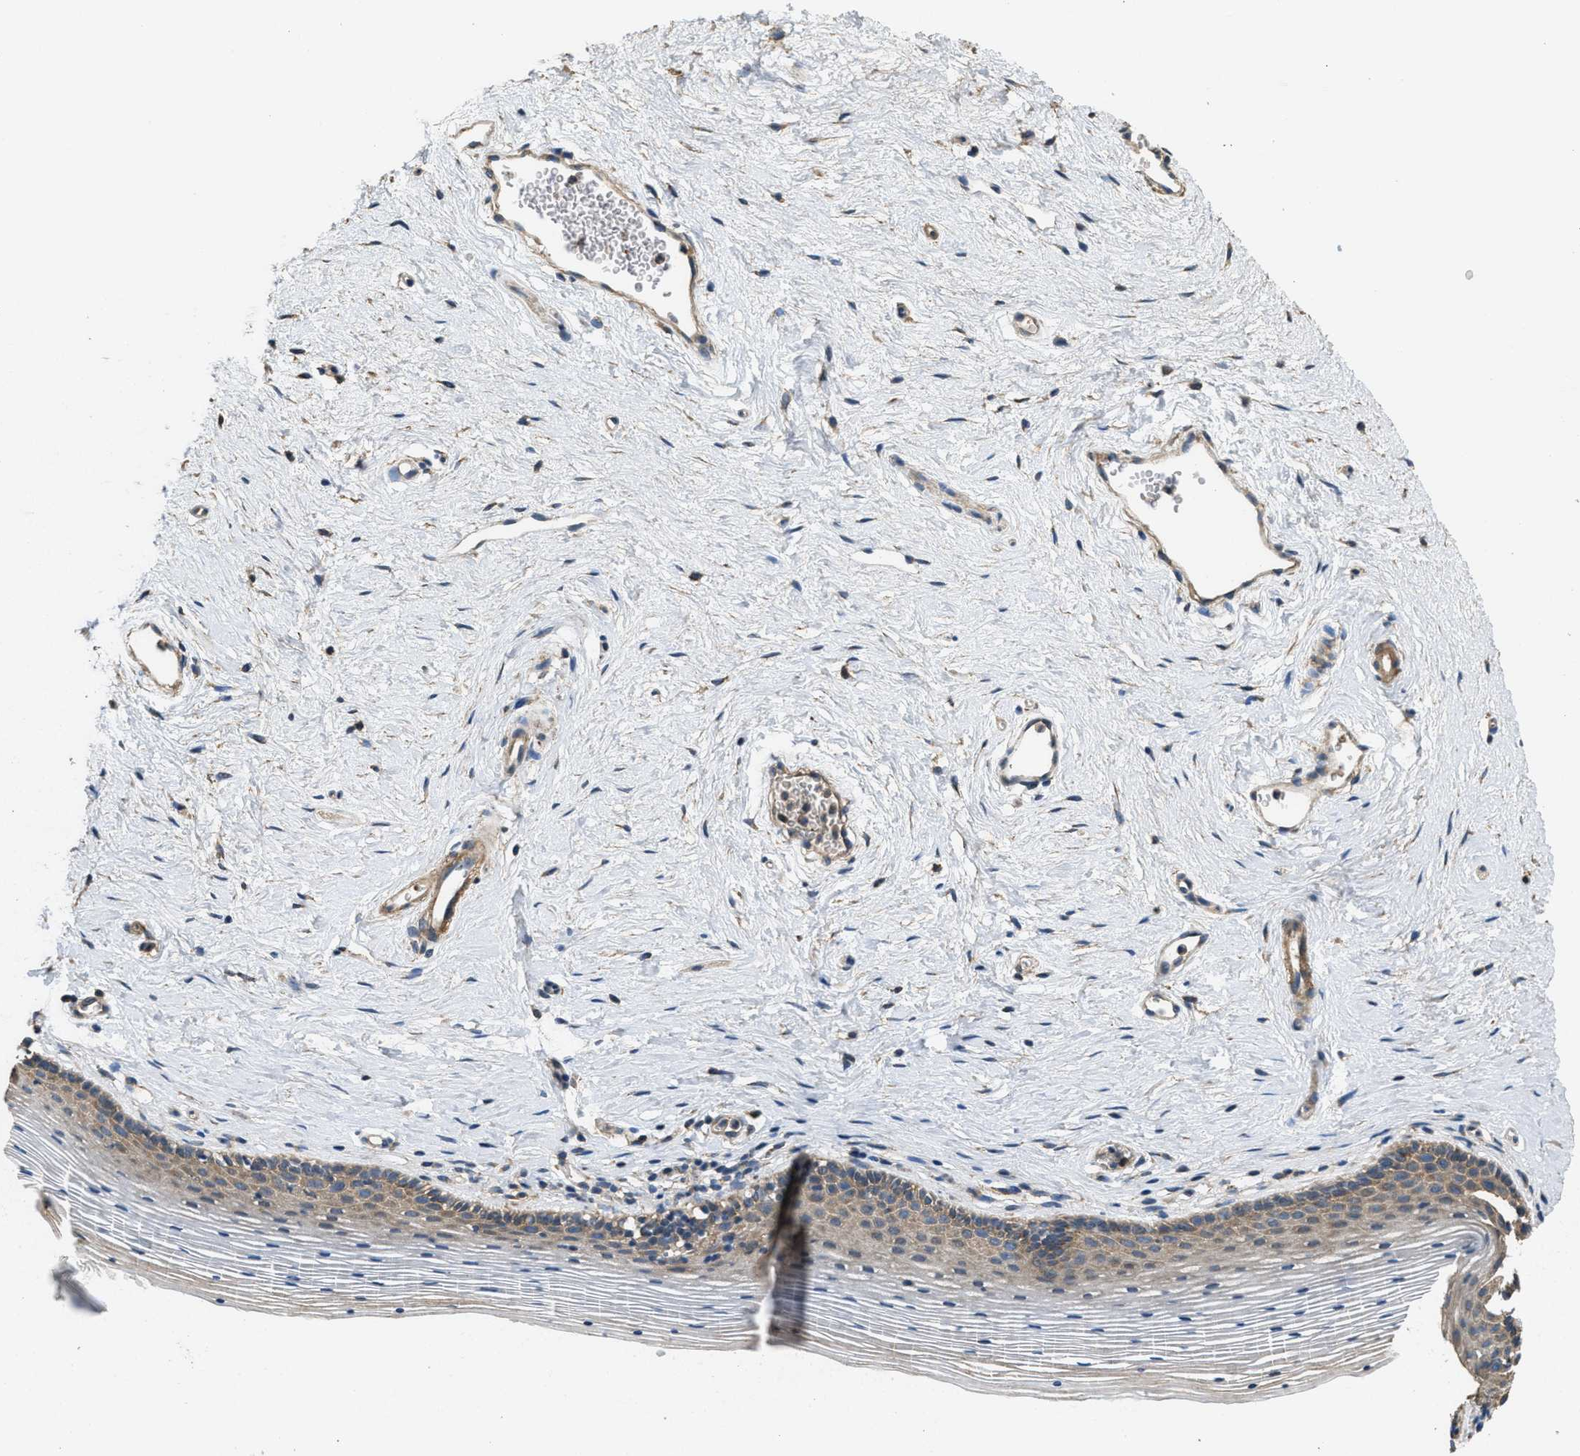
{"staining": {"intensity": "moderate", "quantity": "<25%", "location": "cytoplasmic/membranous"}, "tissue": "vagina", "cell_type": "Squamous epithelial cells", "image_type": "normal", "snomed": [{"axis": "morphology", "description": "Normal tissue, NOS"}, {"axis": "topography", "description": "Vagina"}], "caption": "A brown stain highlights moderate cytoplasmic/membranous positivity of a protein in squamous epithelial cells of benign human vagina.", "gene": "THBS2", "patient": {"sex": "female", "age": 32}}